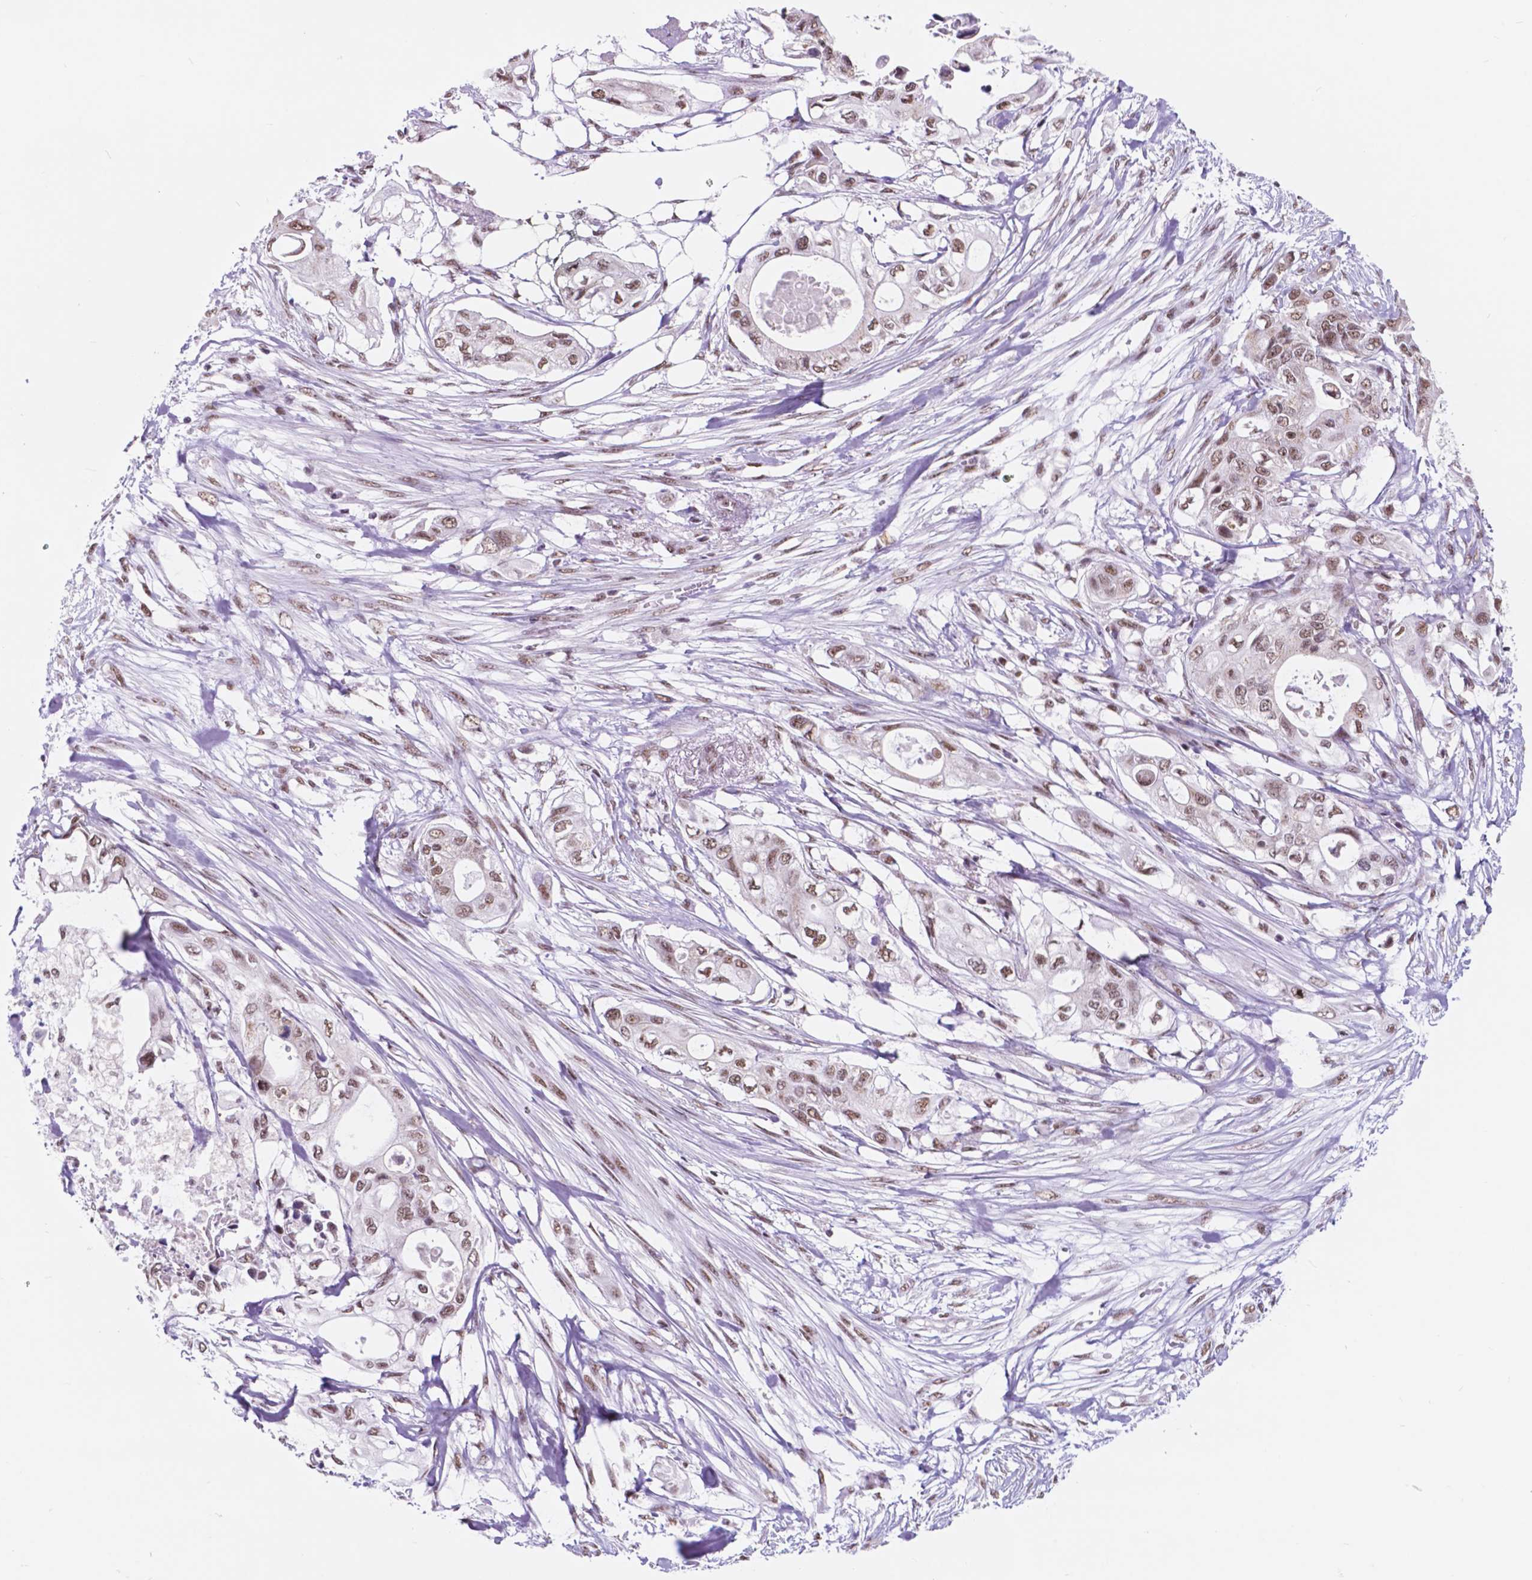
{"staining": {"intensity": "weak", "quantity": ">75%", "location": "nuclear"}, "tissue": "pancreatic cancer", "cell_type": "Tumor cells", "image_type": "cancer", "snomed": [{"axis": "morphology", "description": "Adenocarcinoma, NOS"}, {"axis": "topography", "description": "Pancreas"}], "caption": "The immunohistochemical stain shows weak nuclear positivity in tumor cells of pancreatic cancer (adenocarcinoma) tissue.", "gene": "BCAS2", "patient": {"sex": "female", "age": 63}}